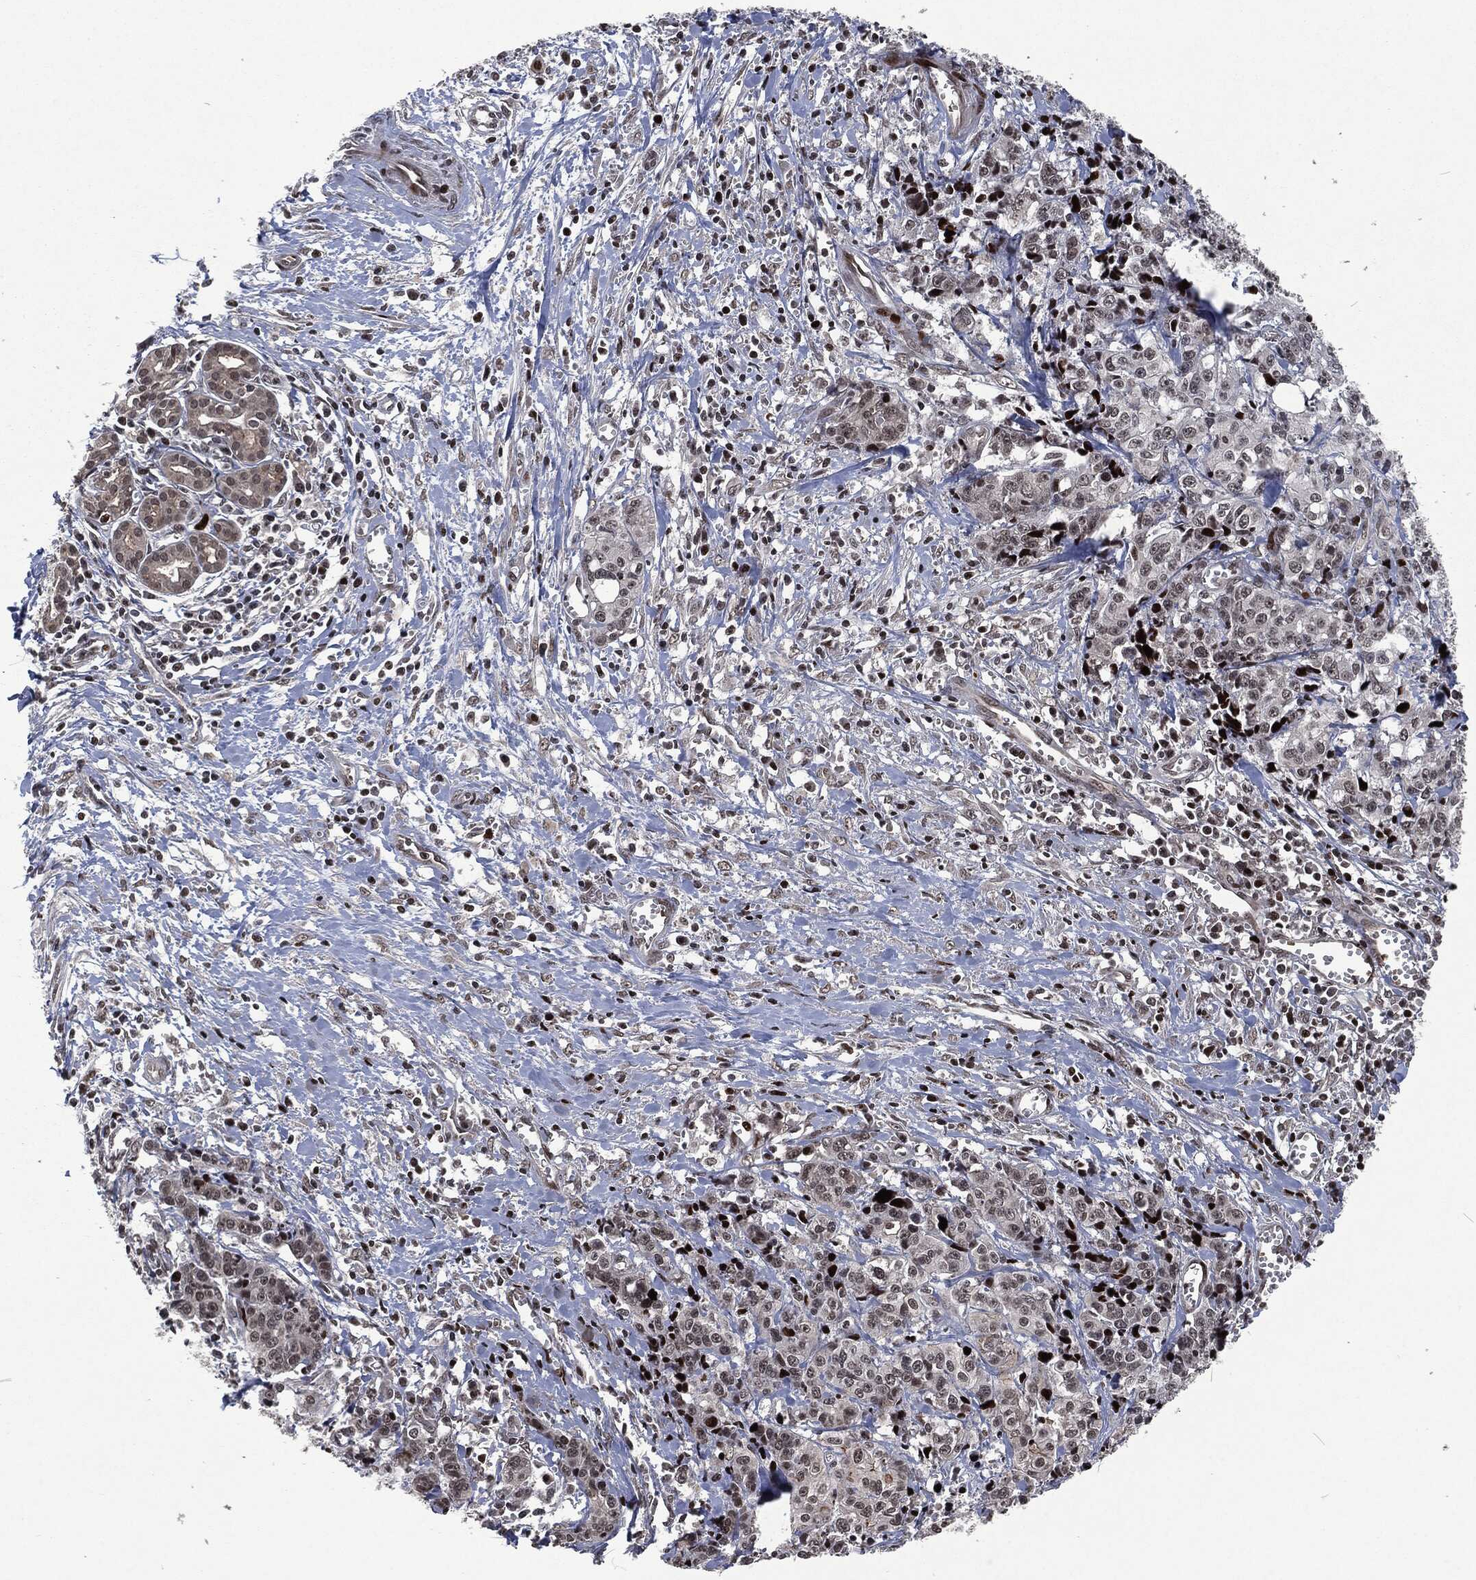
{"staining": {"intensity": "strong", "quantity": "<25%", "location": "nuclear"}, "tissue": "pancreatic cancer", "cell_type": "Tumor cells", "image_type": "cancer", "snomed": [{"axis": "morphology", "description": "Adenocarcinoma, NOS"}, {"axis": "topography", "description": "Pancreas"}], "caption": "Adenocarcinoma (pancreatic) stained with IHC demonstrates strong nuclear staining in approximately <25% of tumor cells. The protein of interest is shown in brown color, while the nuclei are stained blue.", "gene": "EGFR", "patient": {"sex": "male", "age": 64}}